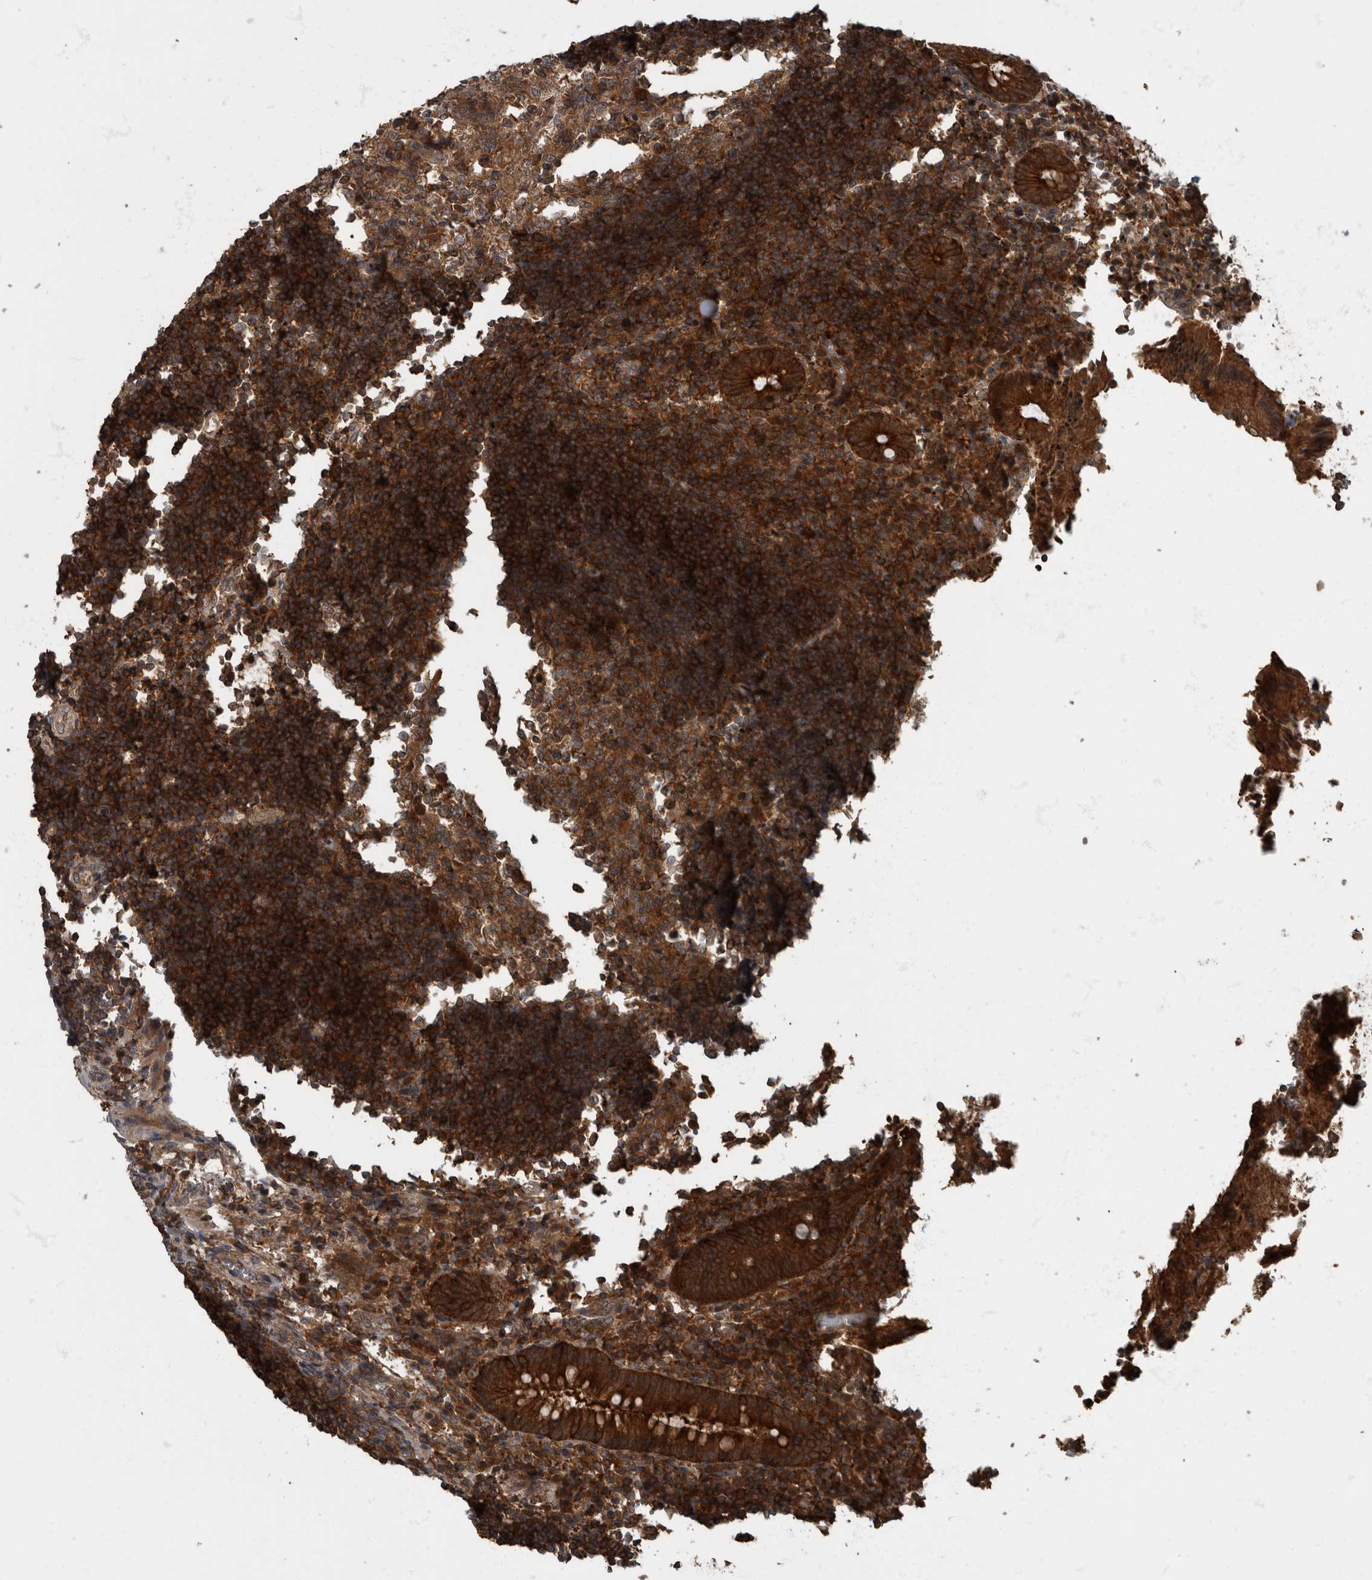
{"staining": {"intensity": "strong", "quantity": ">75%", "location": "cytoplasmic/membranous"}, "tissue": "appendix", "cell_type": "Glandular cells", "image_type": "normal", "snomed": [{"axis": "morphology", "description": "Normal tissue, NOS"}, {"axis": "topography", "description": "Appendix"}], "caption": "Immunohistochemical staining of benign appendix displays >75% levels of strong cytoplasmic/membranous protein expression in about >75% of glandular cells. (Brightfield microscopy of DAB IHC at high magnification).", "gene": "RABGGTB", "patient": {"sex": "female", "age": 17}}